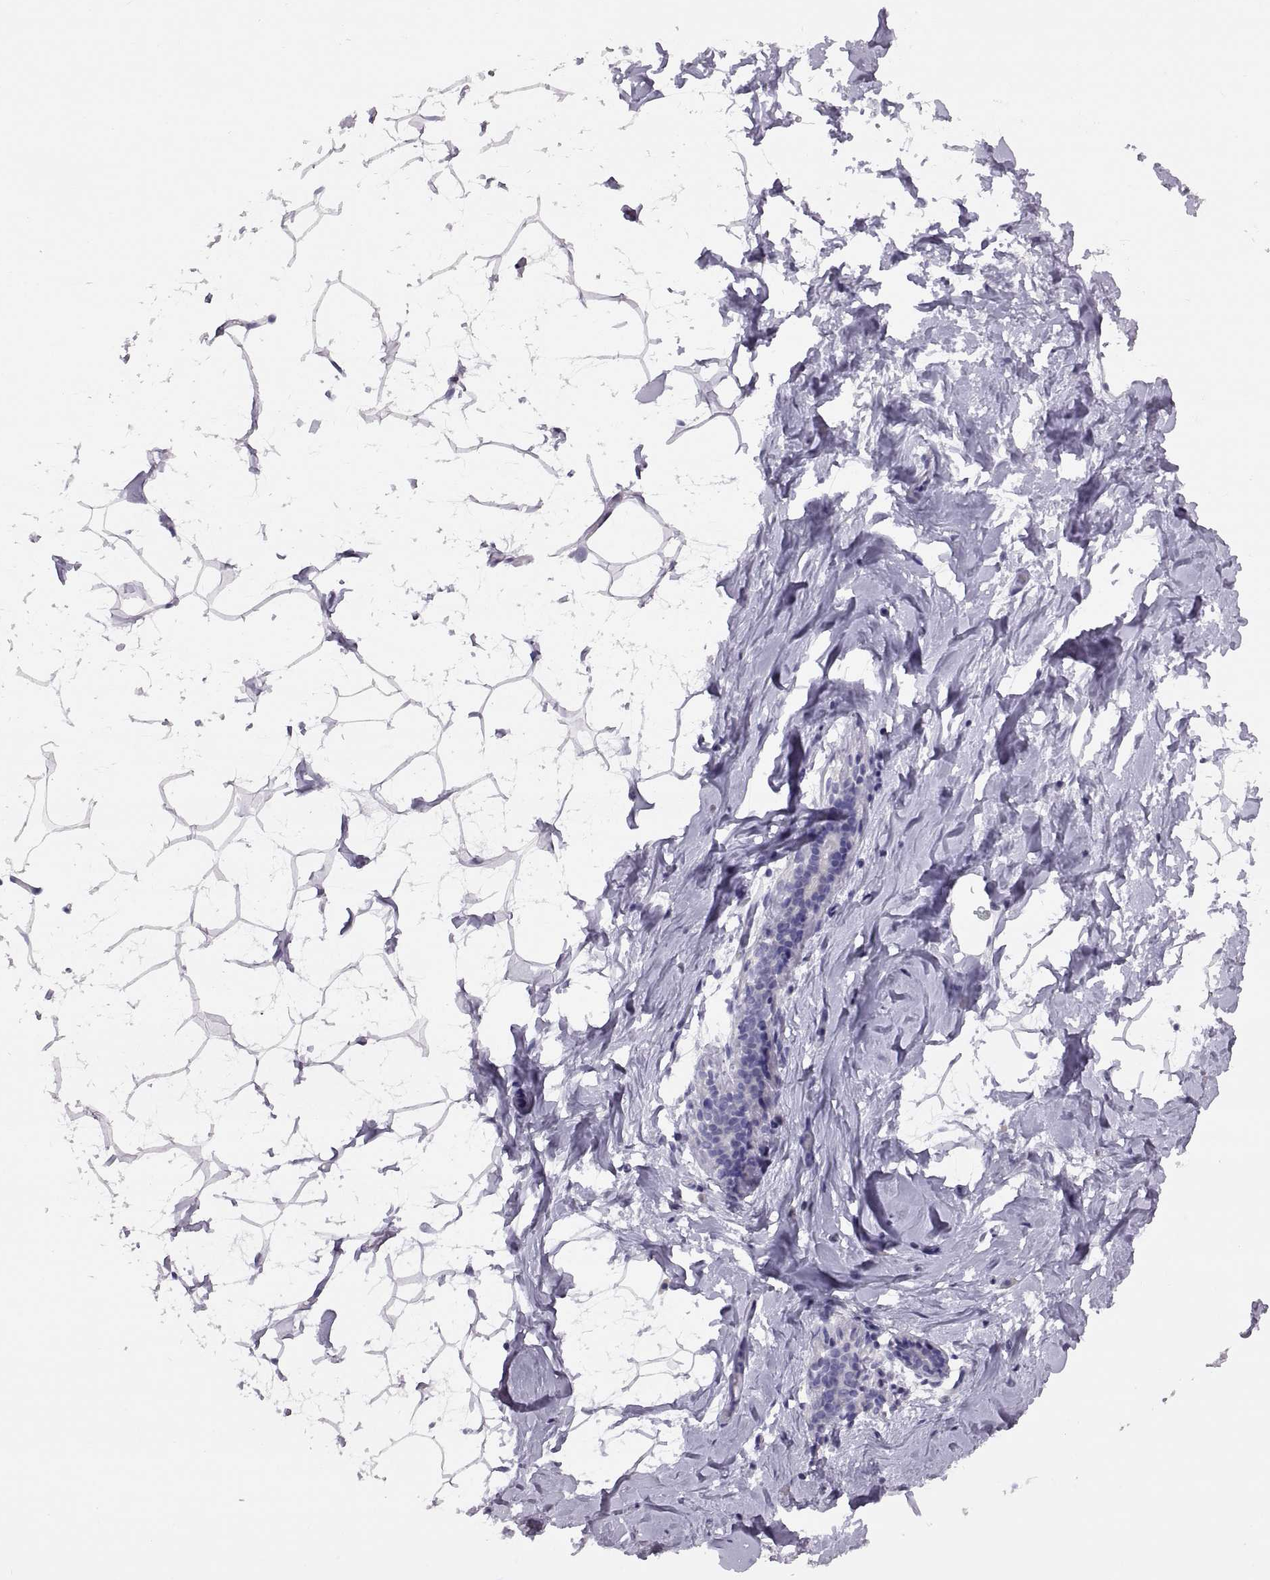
{"staining": {"intensity": "negative", "quantity": "none", "location": "none"}, "tissue": "breast", "cell_type": "Adipocytes", "image_type": "normal", "snomed": [{"axis": "morphology", "description": "Normal tissue, NOS"}, {"axis": "topography", "description": "Breast"}], "caption": "IHC micrograph of unremarkable breast stained for a protein (brown), which reveals no expression in adipocytes. (DAB immunohistochemistry (IHC), high magnification).", "gene": "TTC21A", "patient": {"sex": "female", "age": 32}}